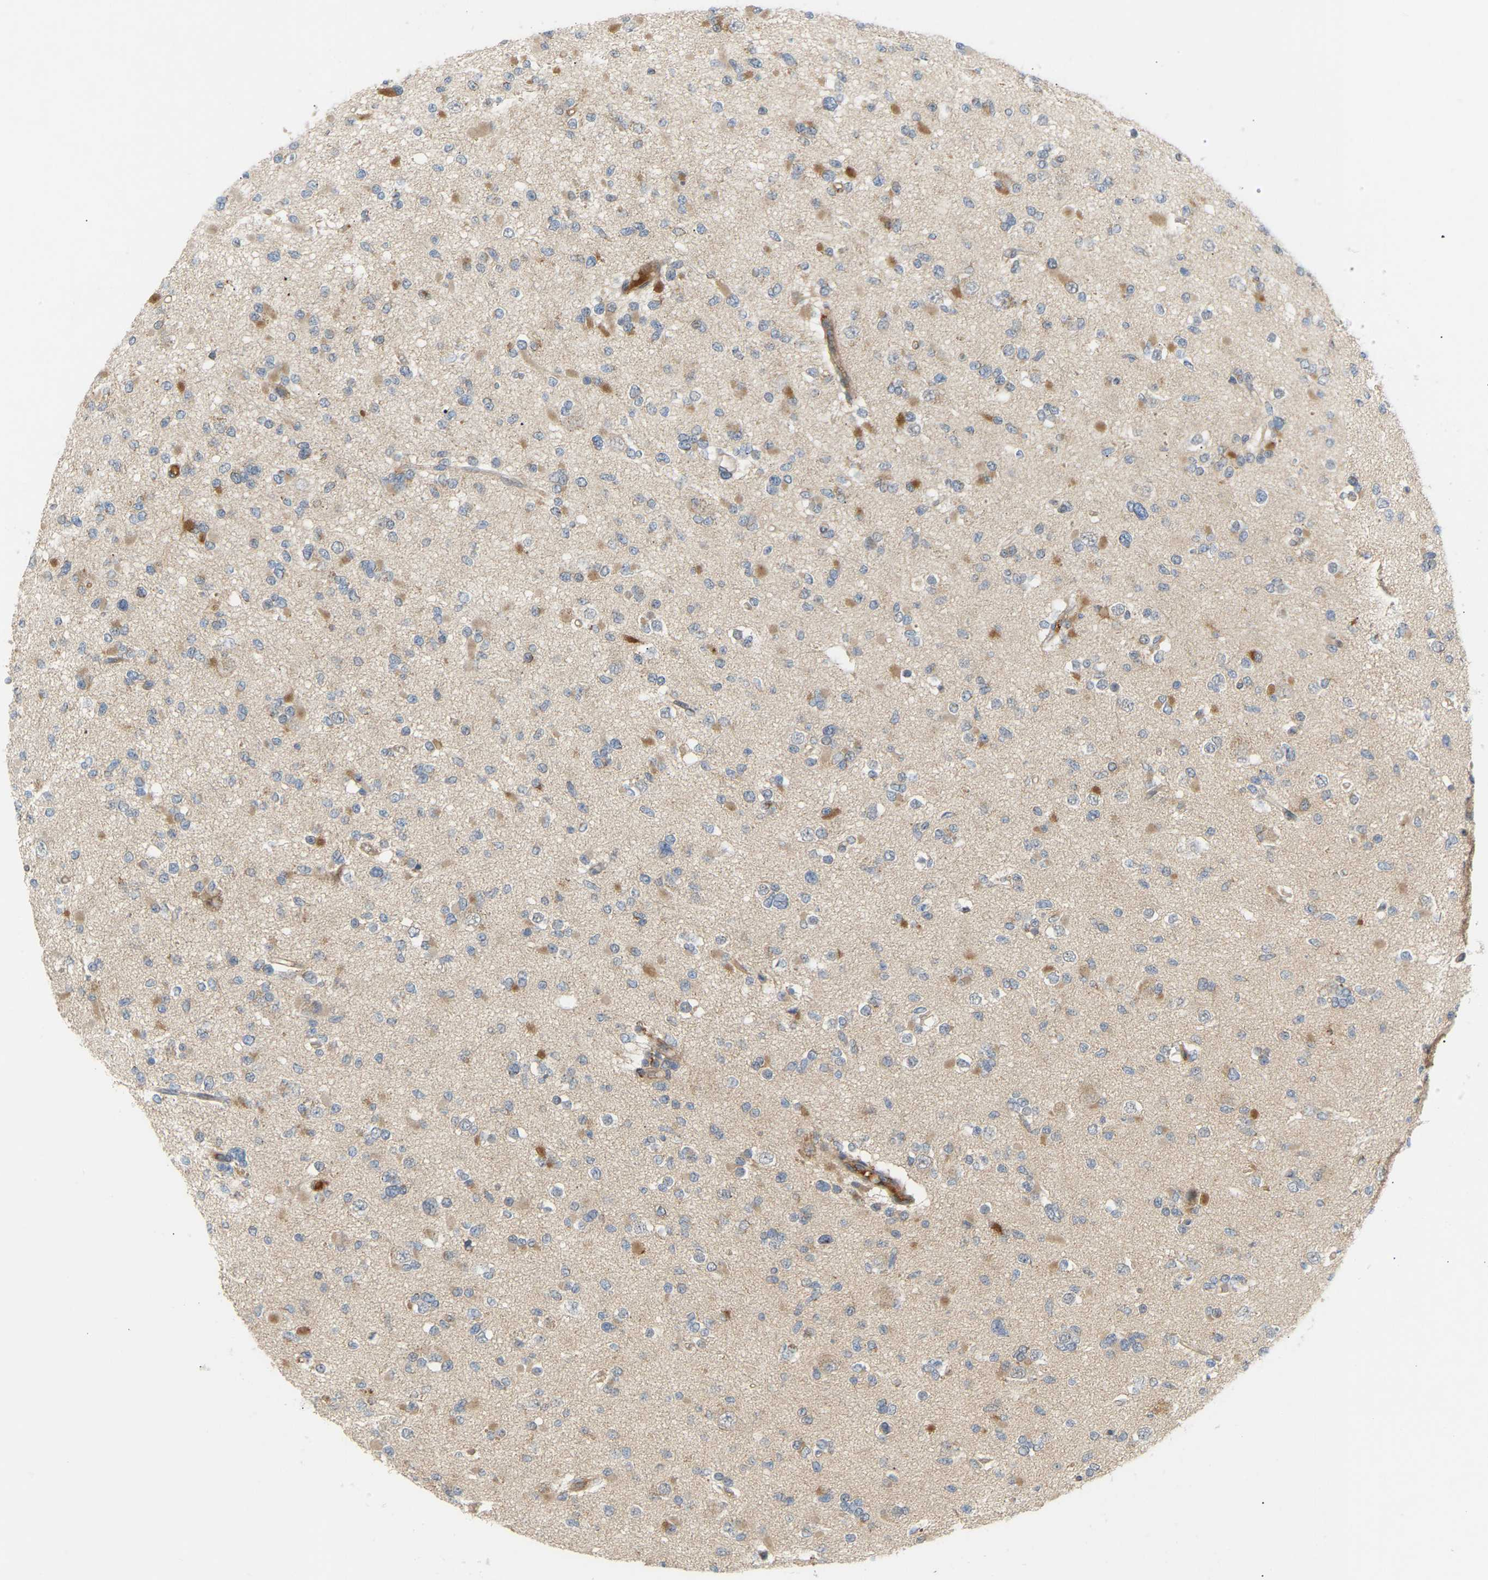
{"staining": {"intensity": "moderate", "quantity": "25%-75%", "location": "cytoplasmic/membranous"}, "tissue": "glioma", "cell_type": "Tumor cells", "image_type": "cancer", "snomed": [{"axis": "morphology", "description": "Glioma, malignant, Low grade"}, {"axis": "topography", "description": "Brain"}], "caption": "IHC (DAB (3,3'-diaminobenzidine)) staining of human glioma demonstrates moderate cytoplasmic/membranous protein staining in about 25%-75% of tumor cells. (Stains: DAB (3,3'-diaminobenzidine) in brown, nuclei in blue, Microscopy: brightfield microscopy at high magnification).", "gene": "PTCD1", "patient": {"sex": "female", "age": 22}}